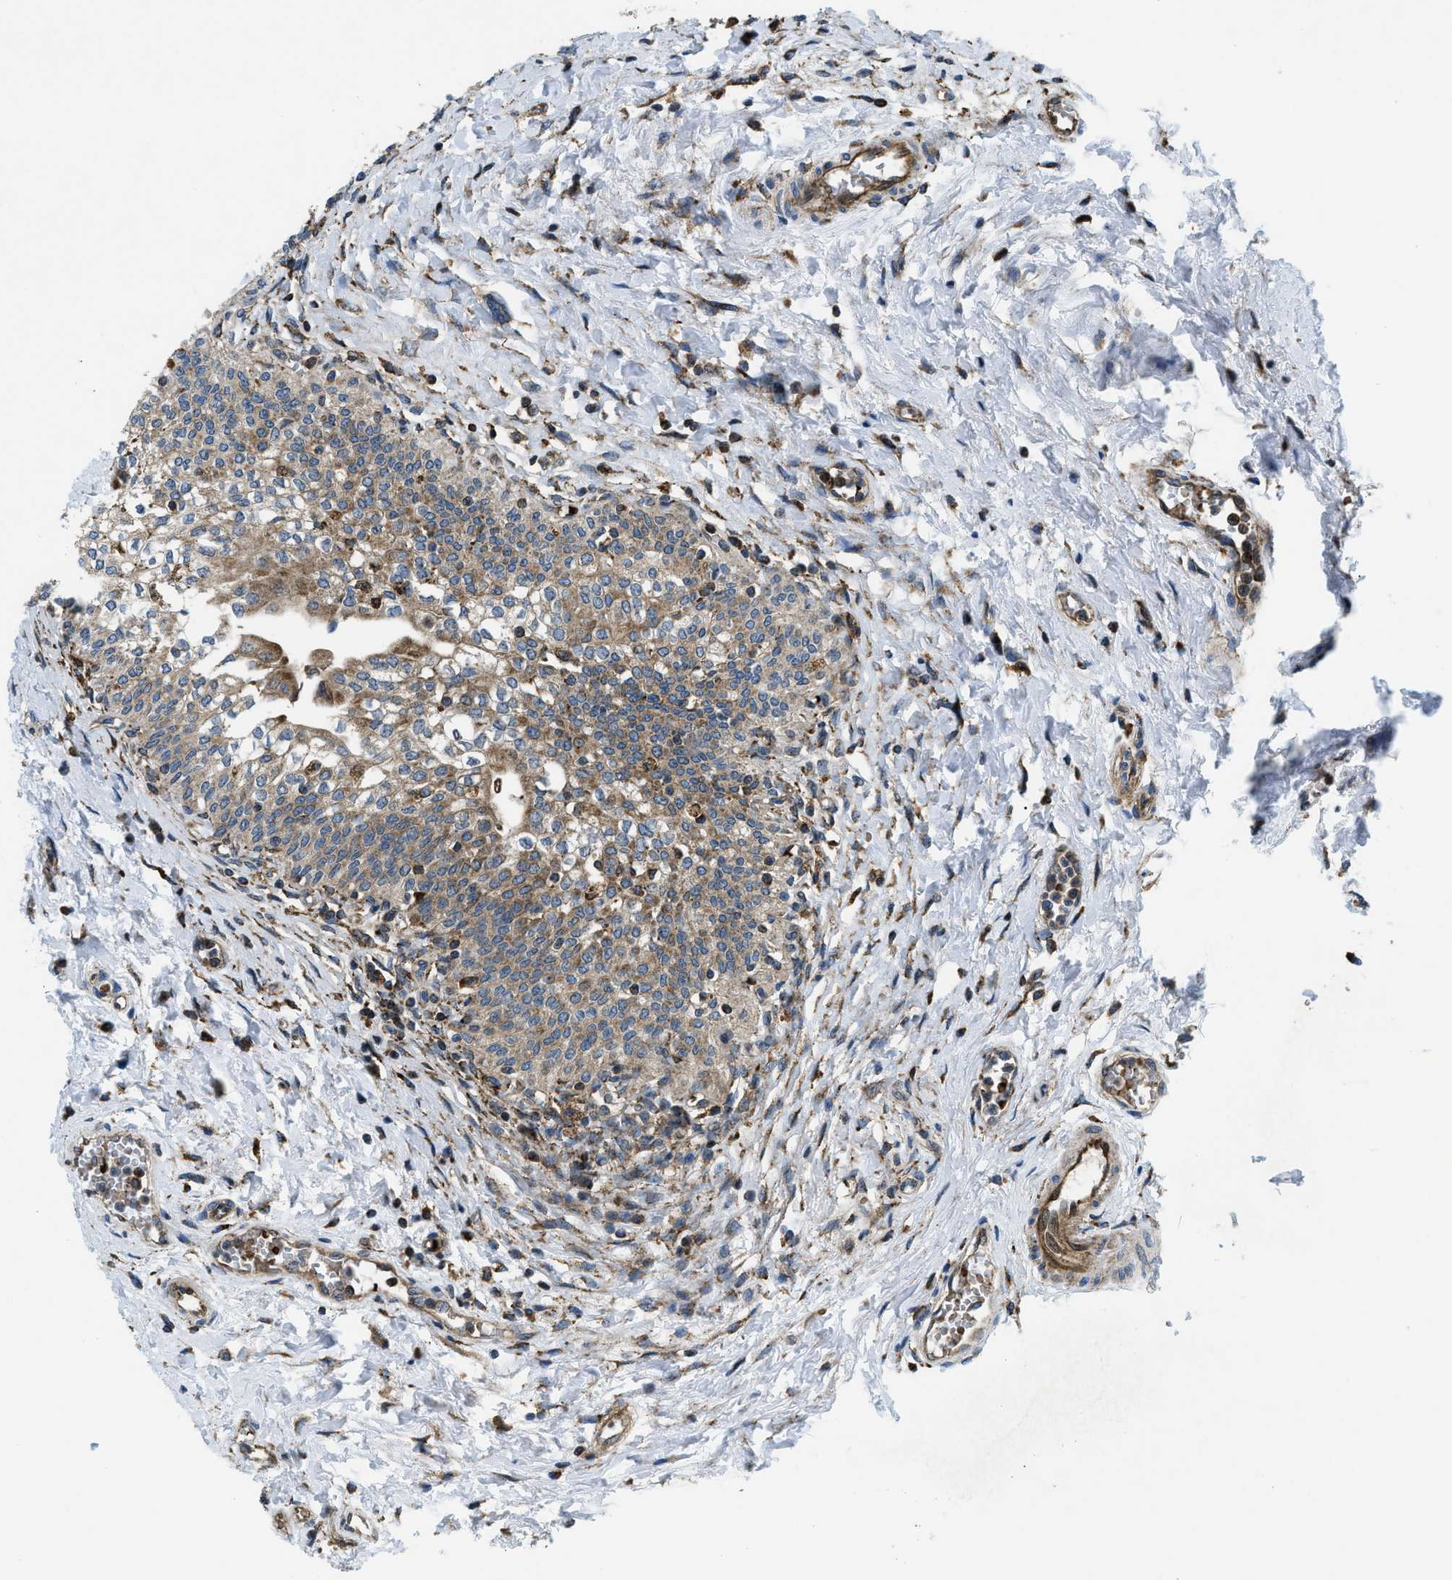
{"staining": {"intensity": "strong", "quantity": "25%-75%", "location": "cytoplasmic/membranous"}, "tissue": "urinary bladder", "cell_type": "Urothelial cells", "image_type": "normal", "snomed": [{"axis": "morphology", "description": "Normal tissue, NOS"}, {"axis": "topography", "description": "Urinary bladder"}], "caption": "Unremarkable urinary bladder was stained to show a protein in brown. There is high levels of strong cytoplasmic/membranous positivity in about 25%-75% of urothelial cells.", "gene": "CSPG4", "patient": {"sex": "male", "age": 55}}